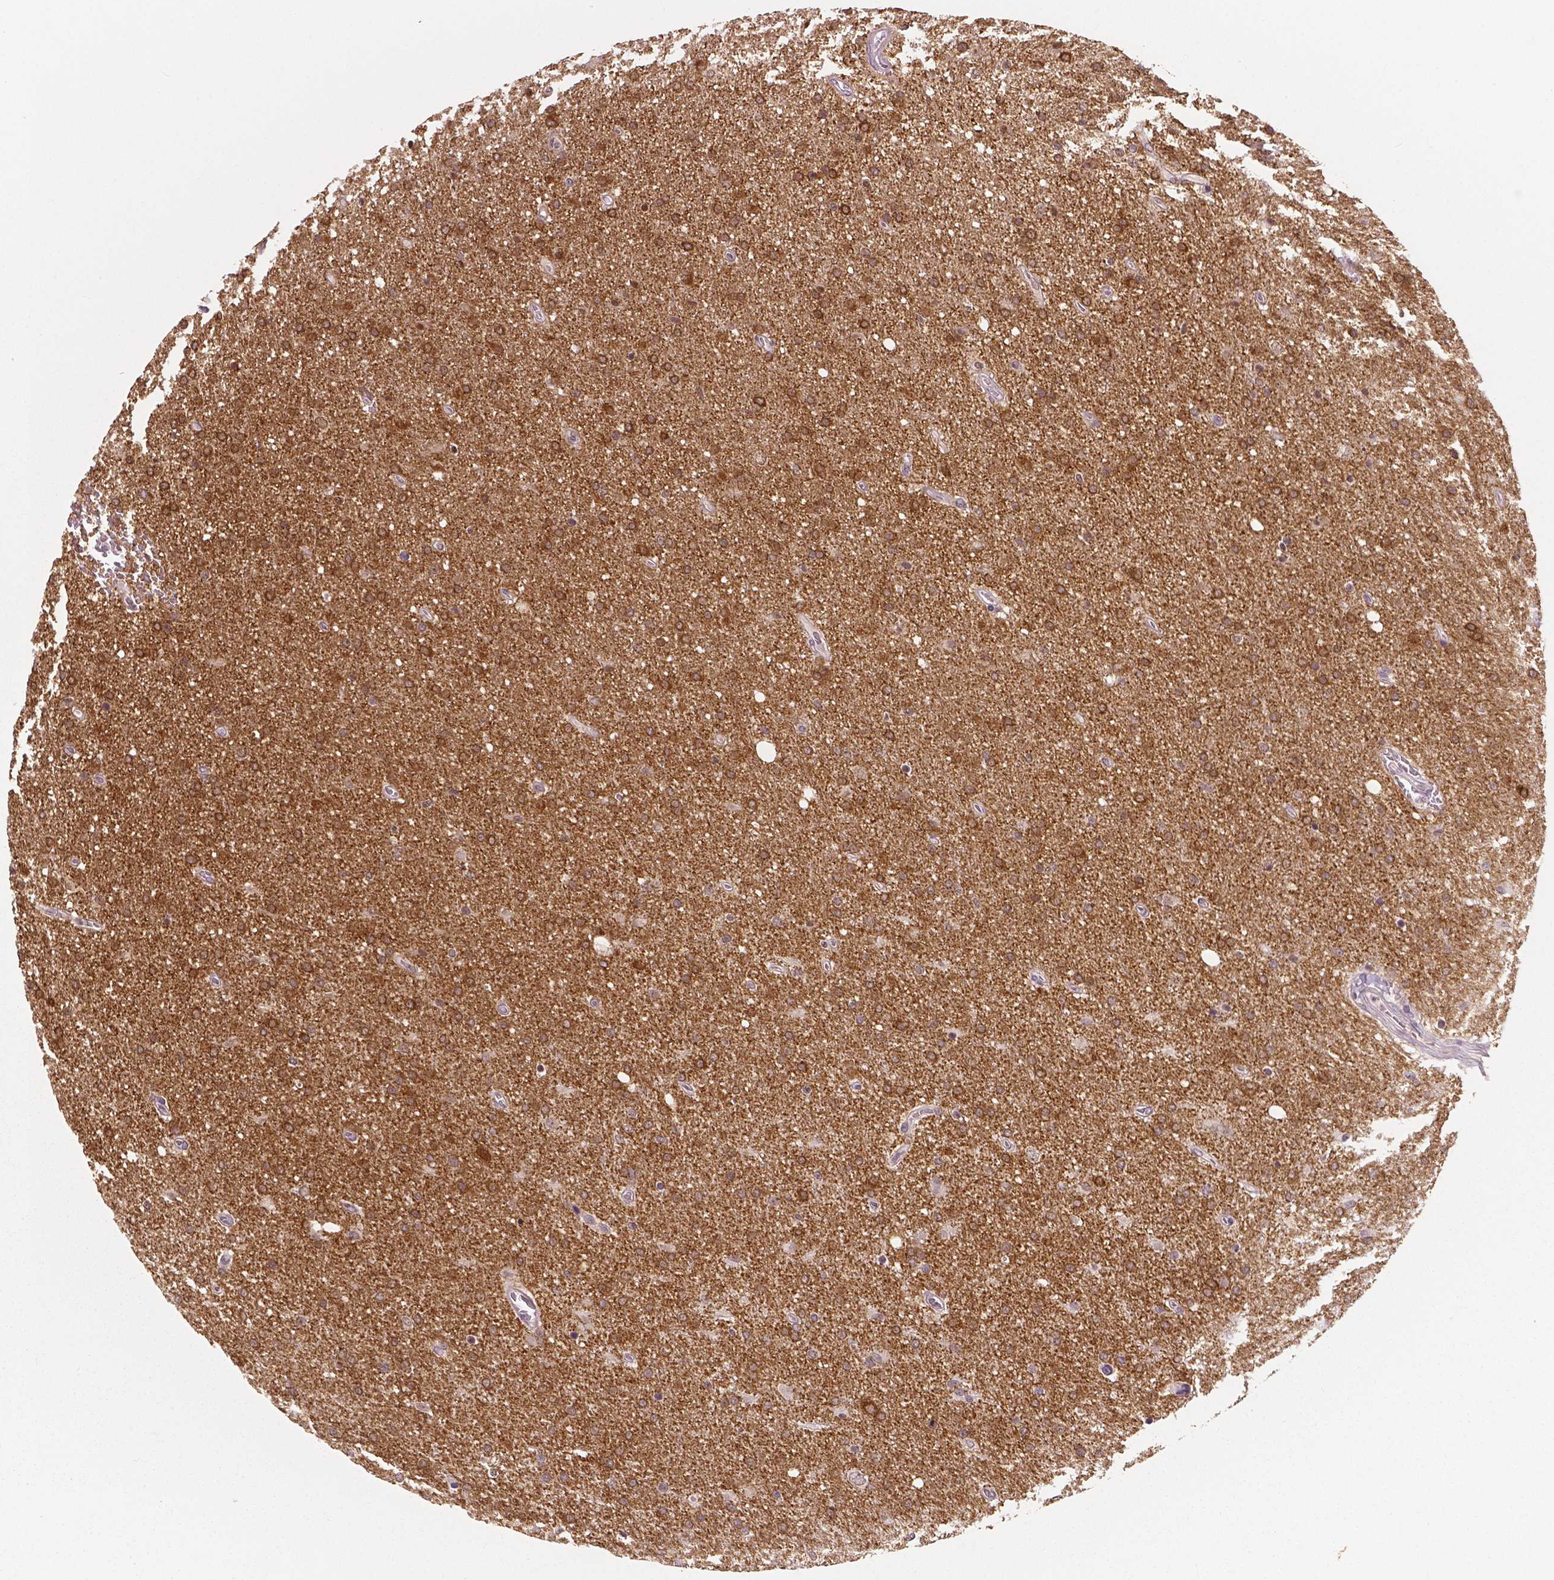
{"staining": {"intensity": "moderate", "quantity": ">75%", "location": "cytoplasmic/membranous,nuclear"}, "tissue": "glioma", "cell_type": "Tumor cells", "image_type": "cancer", "snomed": [{"axis": "morphology", "description": "Glioma, malignant, High grade"}, {"axis": "topography", "description": "Cerebral cortex"}], "caption": "The immunohistochemical stain labels moderate cytoplasmic/membranous and nuclear expression in tumor cells of glioma tissue.", "gene": "NECAB1", "patient": {"sex": "male", "age": 70}}